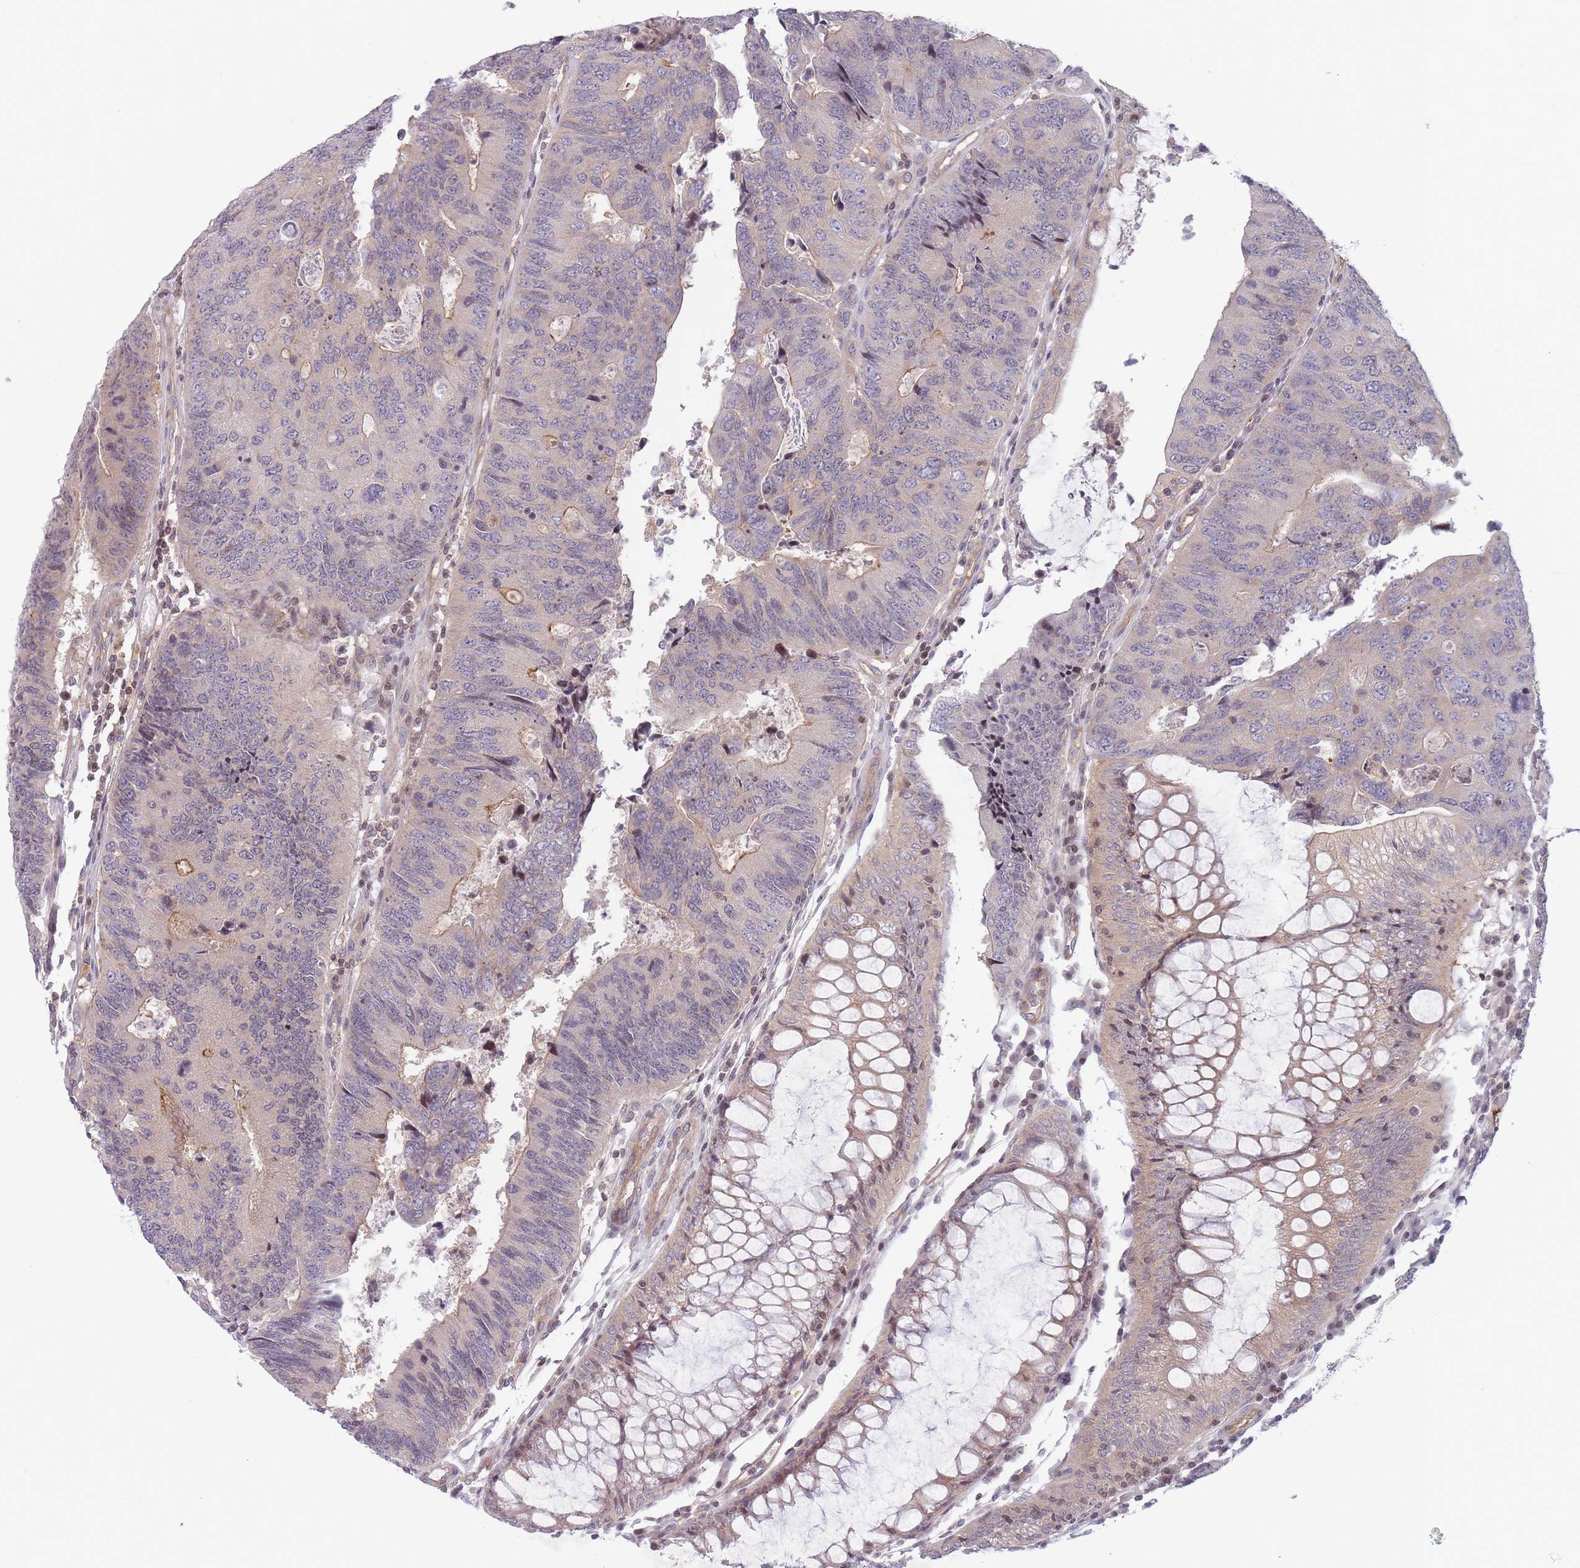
{"staining": {"intensity": "negative", "quantity": "none", "location": "none"}, "tissue": "colorectal cancer", "cell_type": "Tumor cells", "image_type": "cancer", "snomed": [{"axis": "morphology", "description": "Adenocarcinoma, NOS"}, {"axis": "topography", "description": "Colon"}], "caption": "Photomicrograph shows no protein positivity in tumor cells of colorectal adenocarcinoma tissue.", "gene": "SLC35F5", "patient": {"sex": "female", "age": 67}}